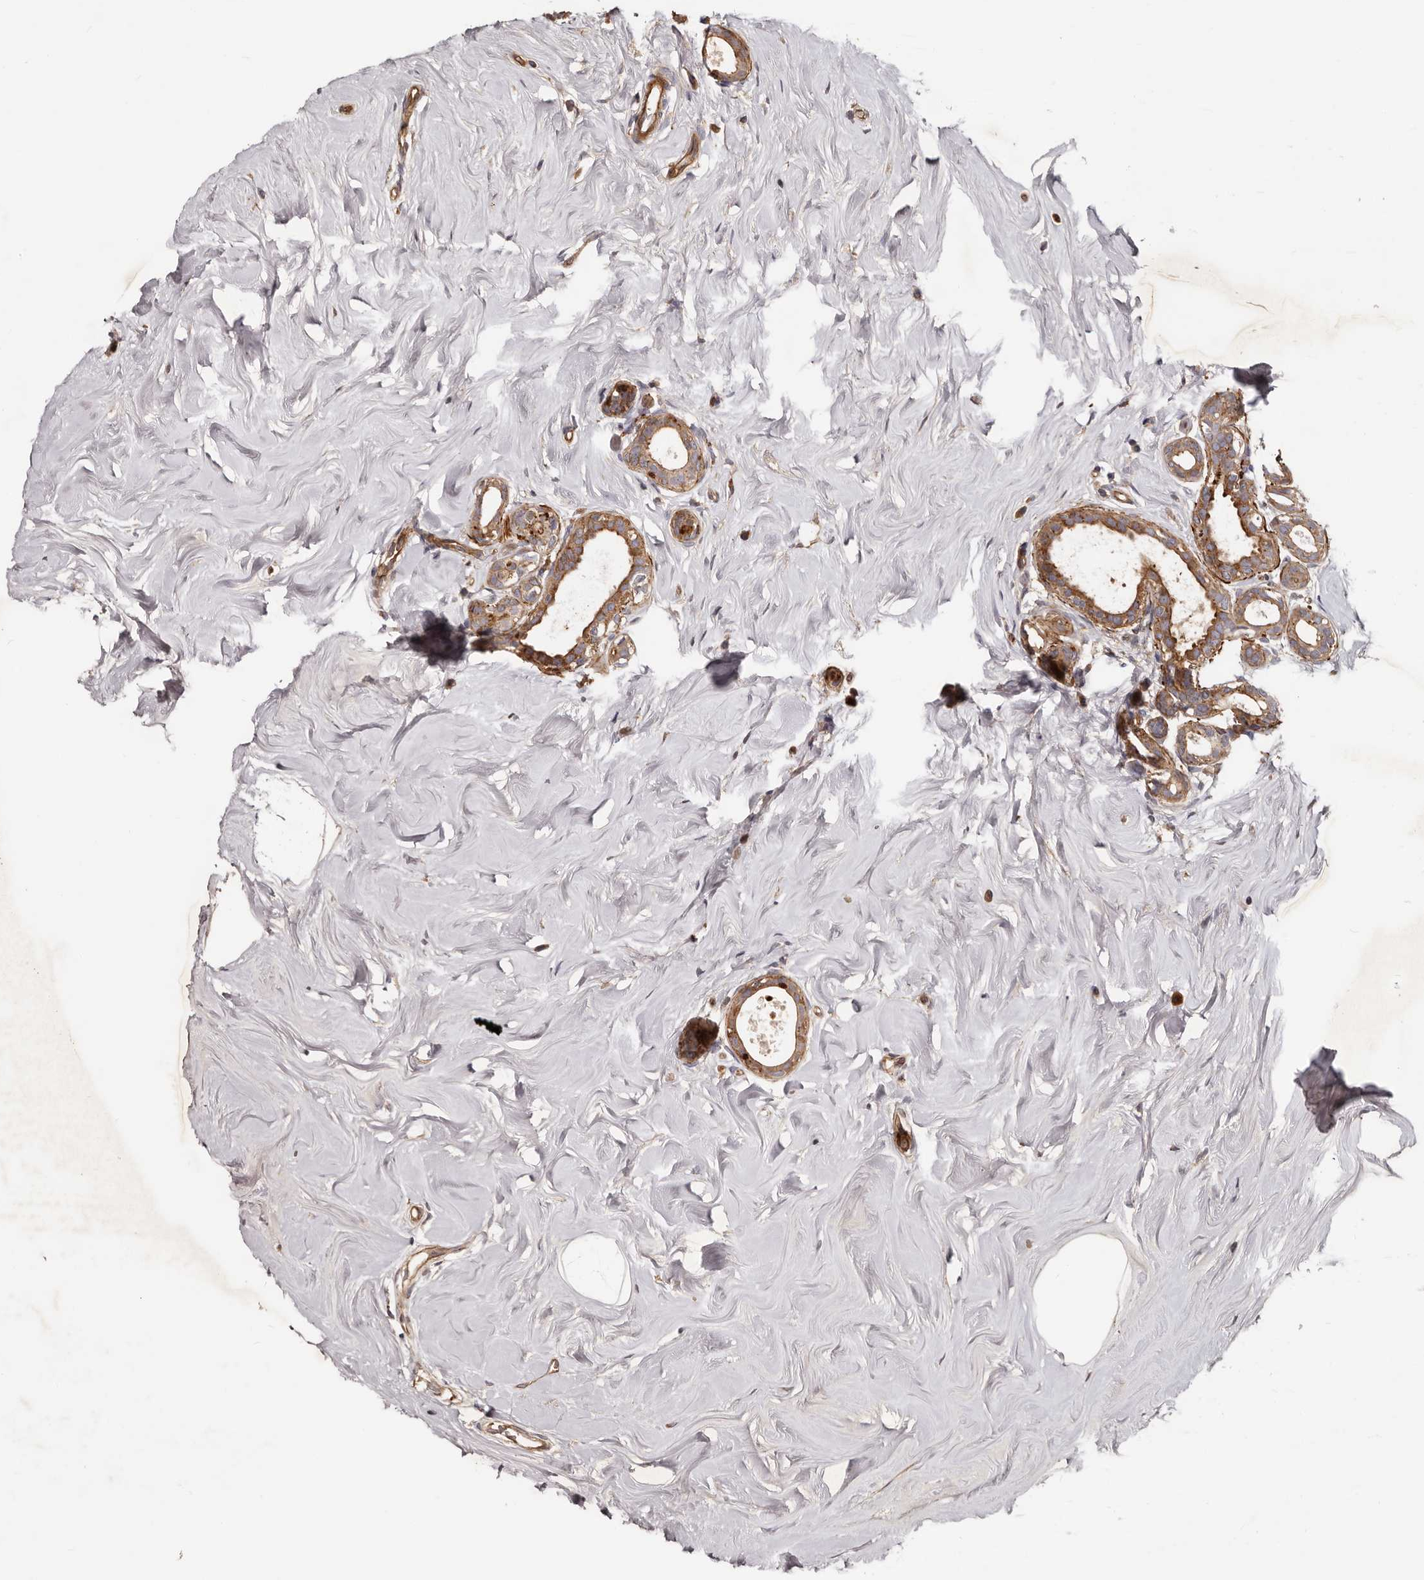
{"staining": {"intensity": "moderate", "quantity": ">75%", "location": "cytoplasmic/membranous"}, "tissue": "breast cancer", "cell_type": "Tumor cells", "image_type": "cancer", "snomed": [{"axis": "morphology", "description": "Lobular carcinoma"}, {"axis": "topography", "description": "Breast"}], "caption": "Protein analysis of breast cancer (lobular carcinoma) tissue reveals moderate cytoplasmic/membranous positivity in approximately >75% of tumor cells.", "gene": "GTPBP1", "patient": {"sex": "female", "age": 47}}